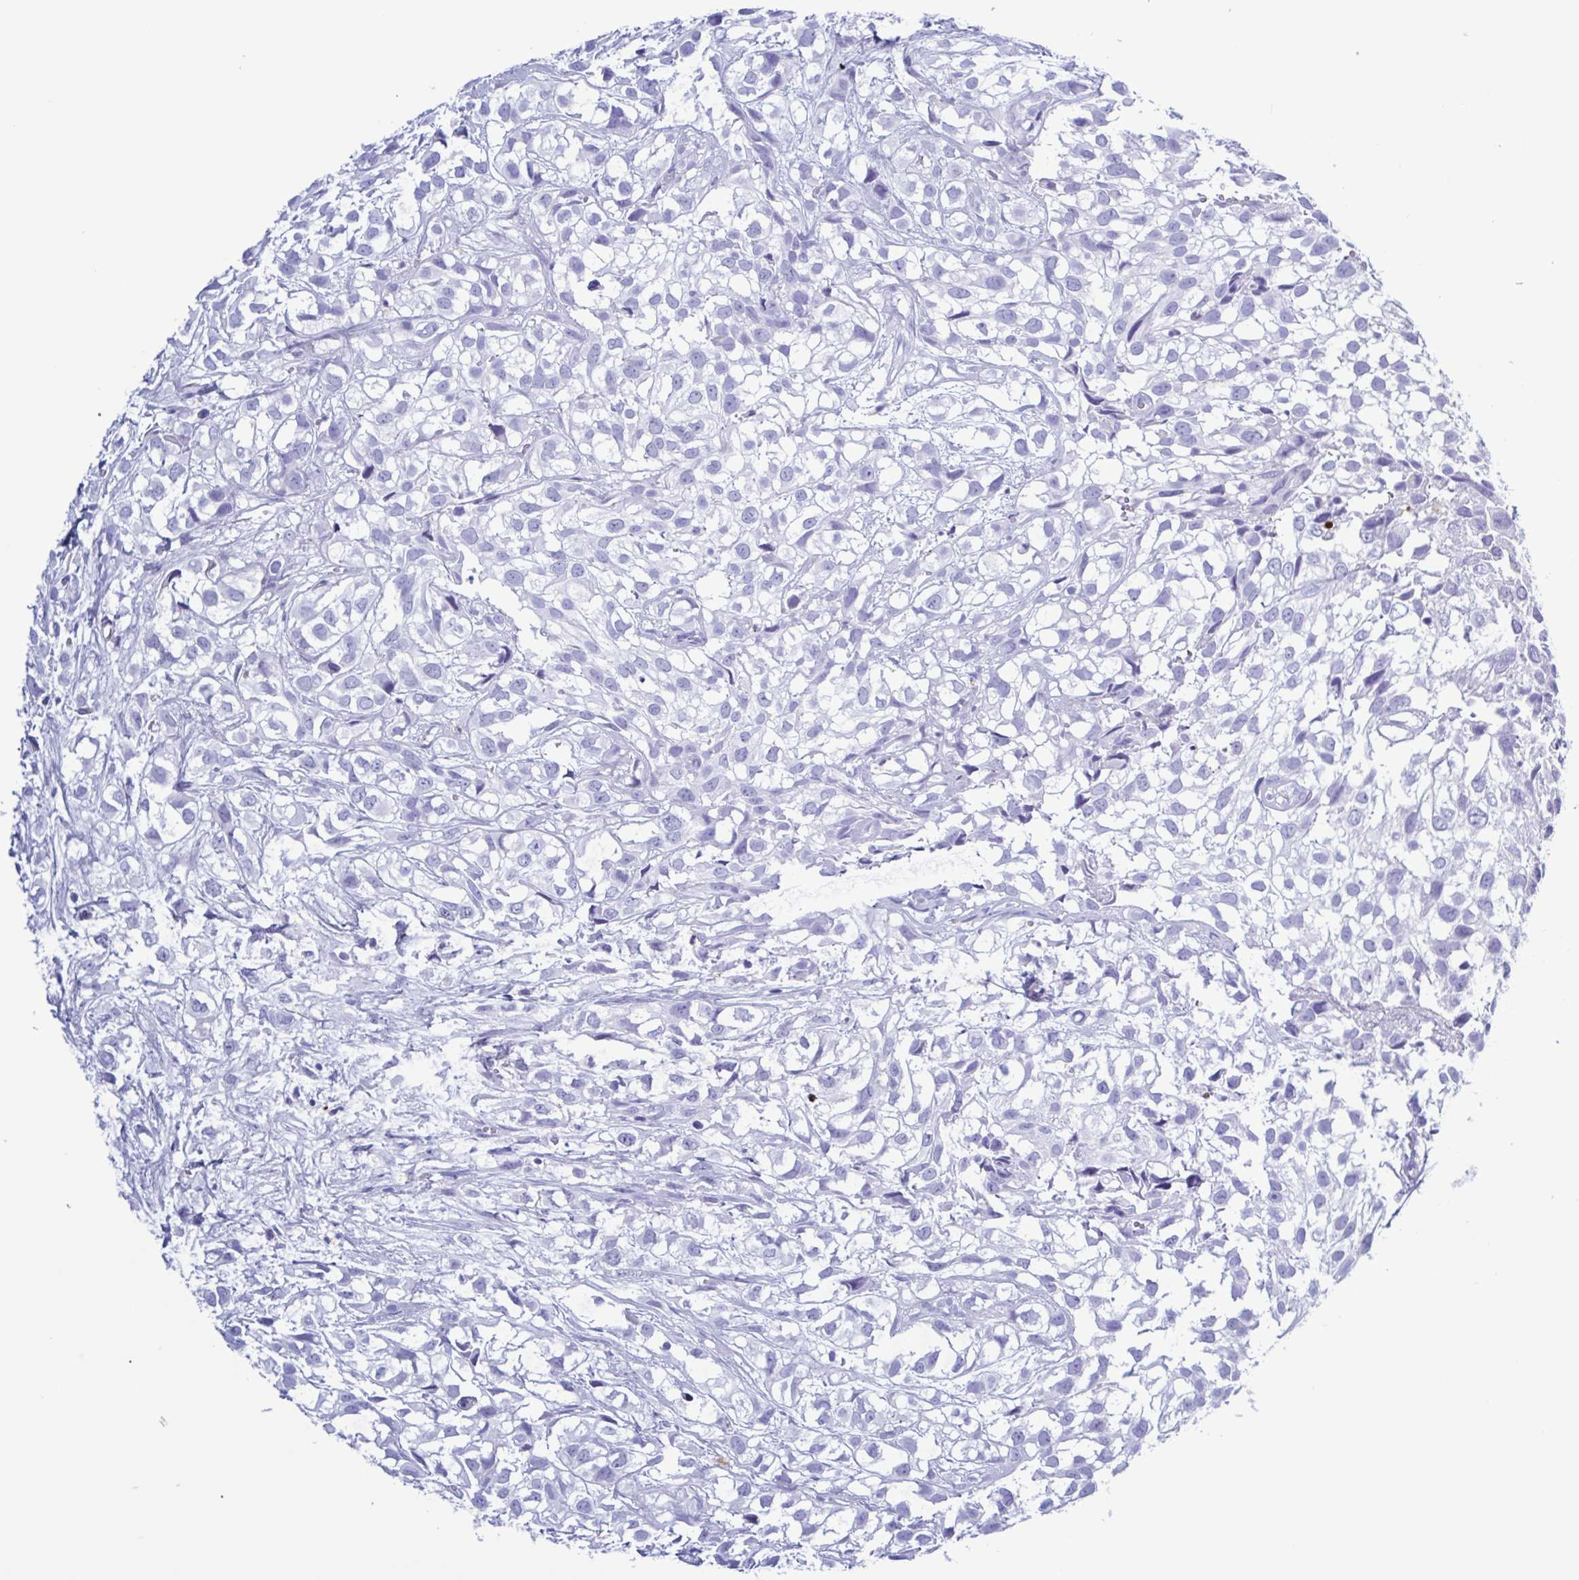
{"staining": {"intensity": "negative", "quantity": "none", "location": "none"}, "tissue": "urothelial cancer", "cell_type": "Tumor cells", "image_type": "cancer", "snomed": [{"axis": "morphology", "description": "Urothelial carcinoma, High grade"}, {"axis": "topography", "description": "Urinary bladder"}], "caption": "There is no significant expression in tumor cells of urothelial carcinoma (high-grade). (DAB immunohistochemistry with hematoxylin counter stain).", "gene": "LTF", "patient": {"sex": "male", "age": 56}}